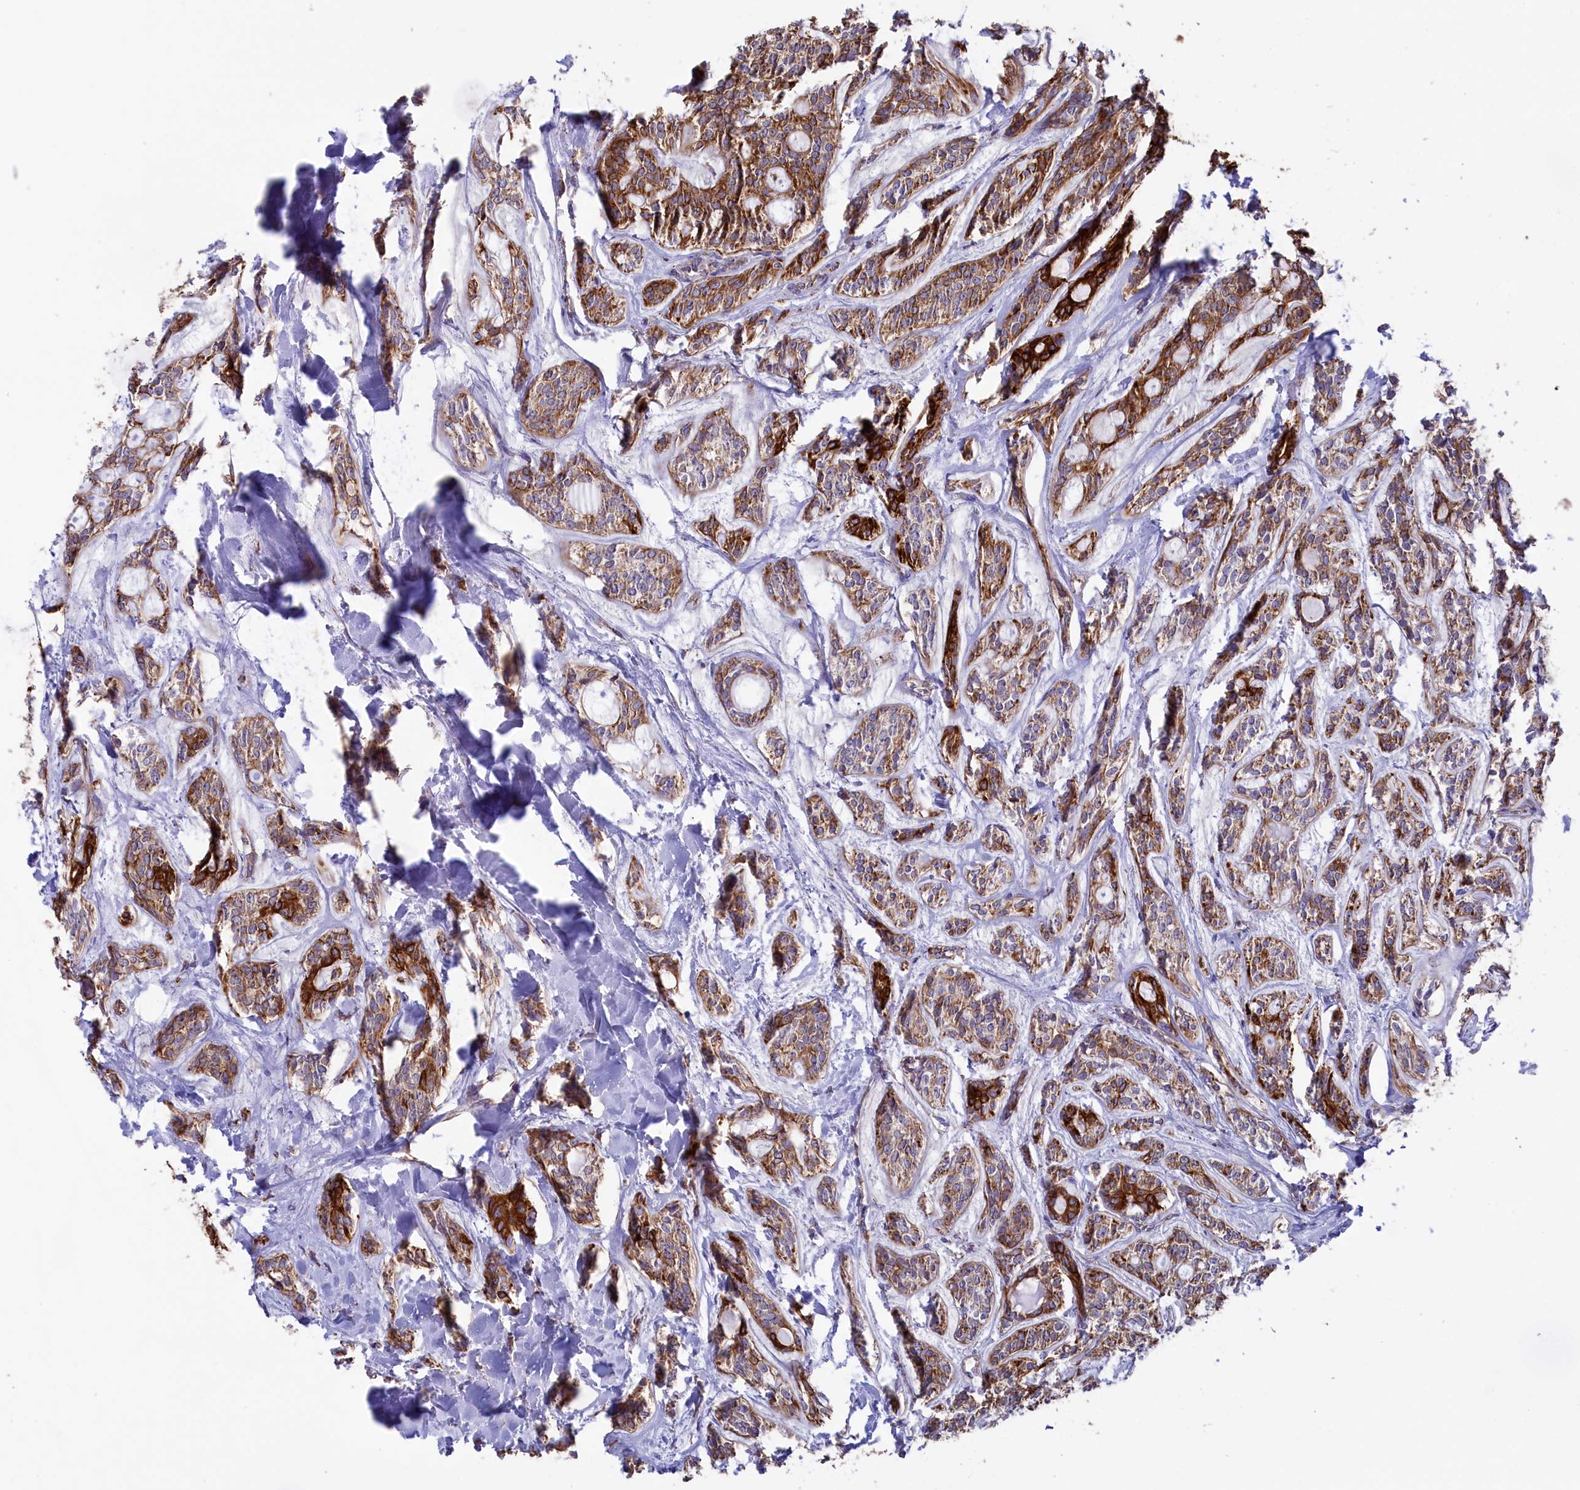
{"staining": {"intensity": "strong", "quantity": "25%-75%", "location": "cytoplasmic/membranous"}, "tissue": "head and neck cancer", "cell_type": "Tumor cells", "image_type": "cancer", "snomed": [{"axis": "morphology", "description": "Adenocarcinoma, NOS"}, {"axis": "topography", "description": "Head-Neck"}], "caption": "A photomicrograph showing strong cytoplasmic/membranous staining in about 25%-75% of tumor cells in adenocarcinoma (head and neck), as visualized by brown immunohistochemical staining.", "gene": "GATB", "patient": {"sex": "male", "age": 66}}